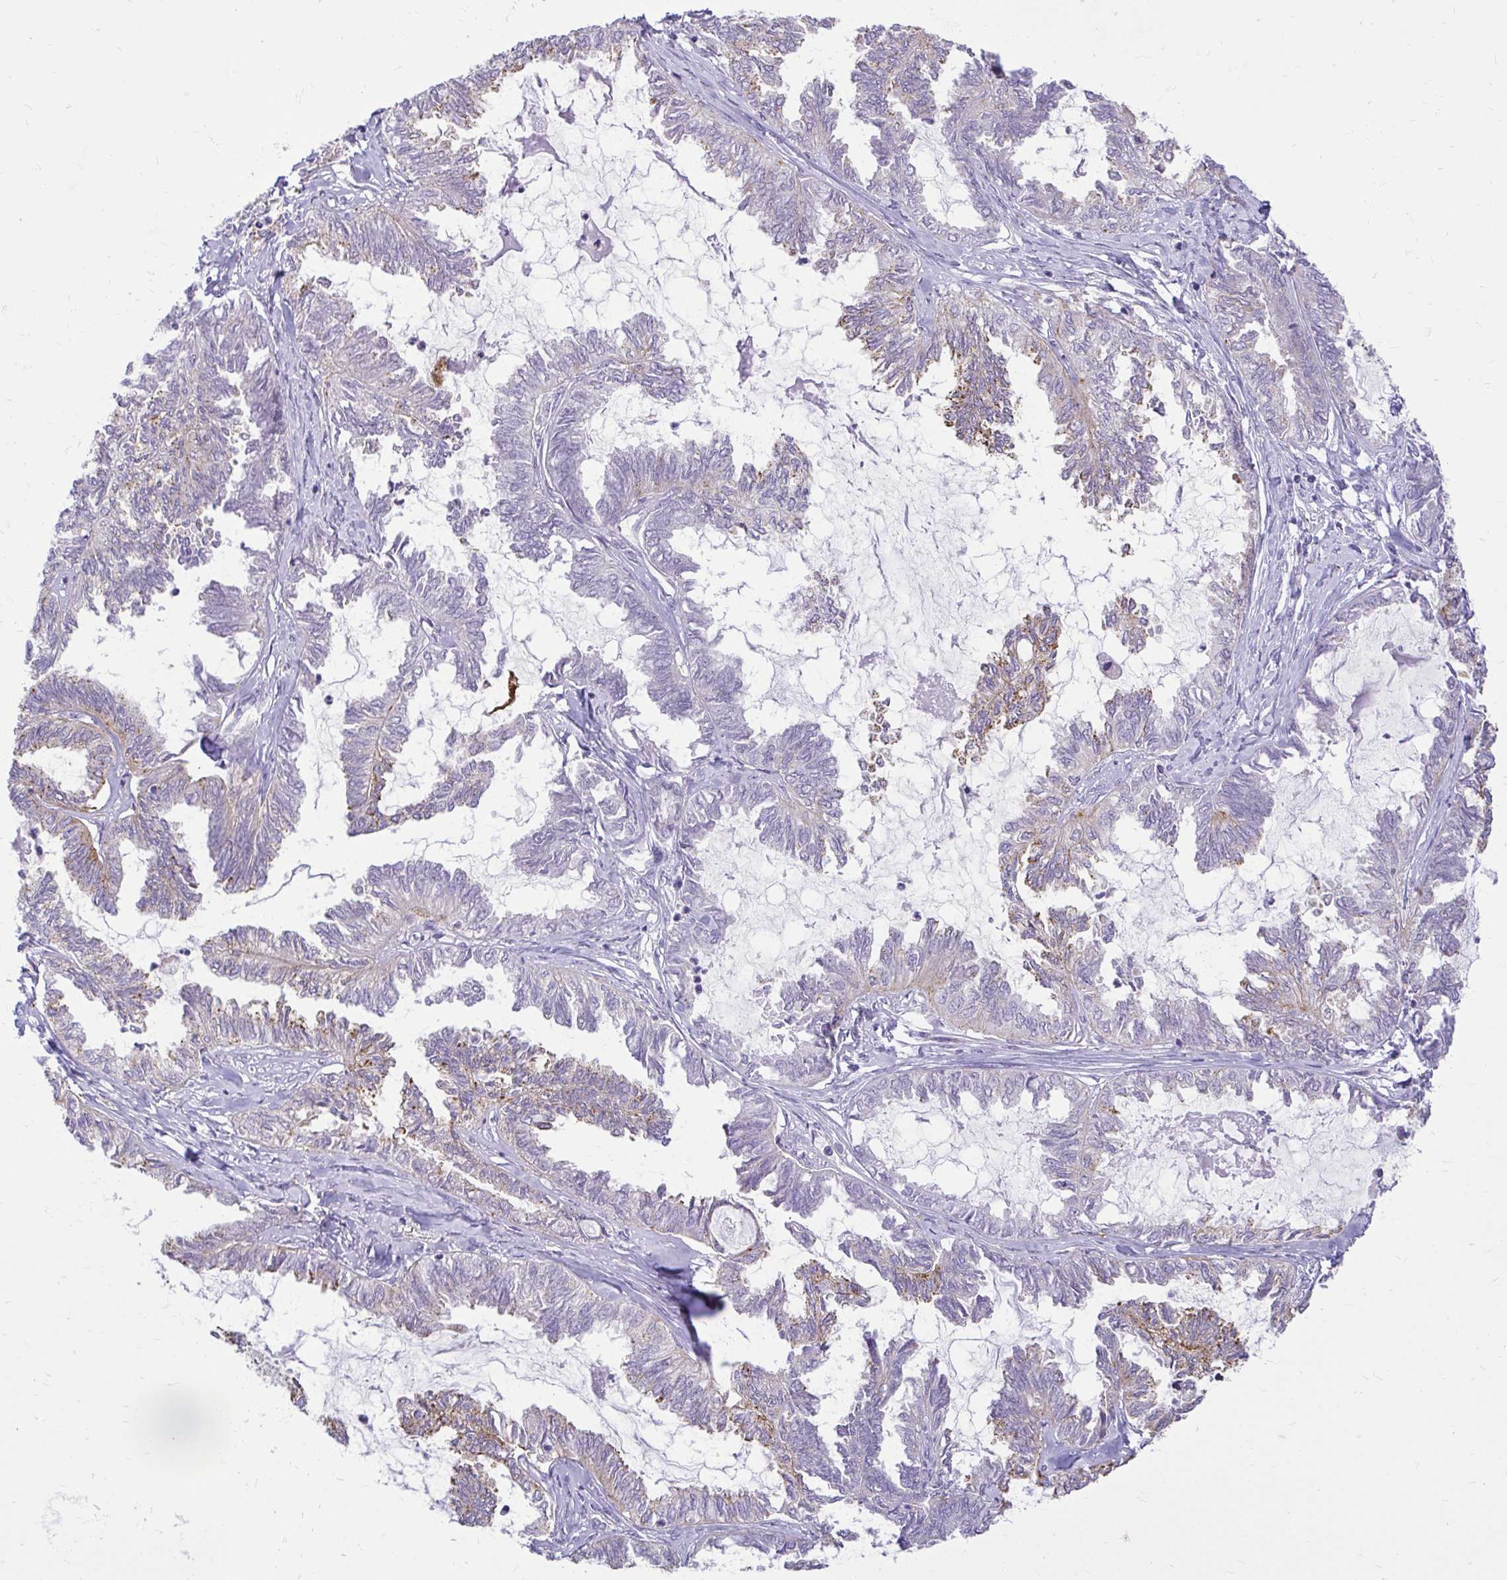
{"staining": {"intensity": "moderate", "quantity": "<25%", "location": "cytoplasmic/membranous"}, "tissue": "ovarian cancer", "cell_type": "Tumor cells", "image_type": "cancer", "snomed": [{"axis": "morphology", "description": "Carcinoma, endometroid"}, {"axis": "topography", "description": "Ovary"}], "caption": "Immunohistochemistry (IHC) (DAB) staining of ovarian endometroid carcinoma displays moderate cytoplasmic/membranous protein expression in approximately <25% of tumor cells.", "gene": "PKN3", "patient": {"sex": "female", "age": 70}}